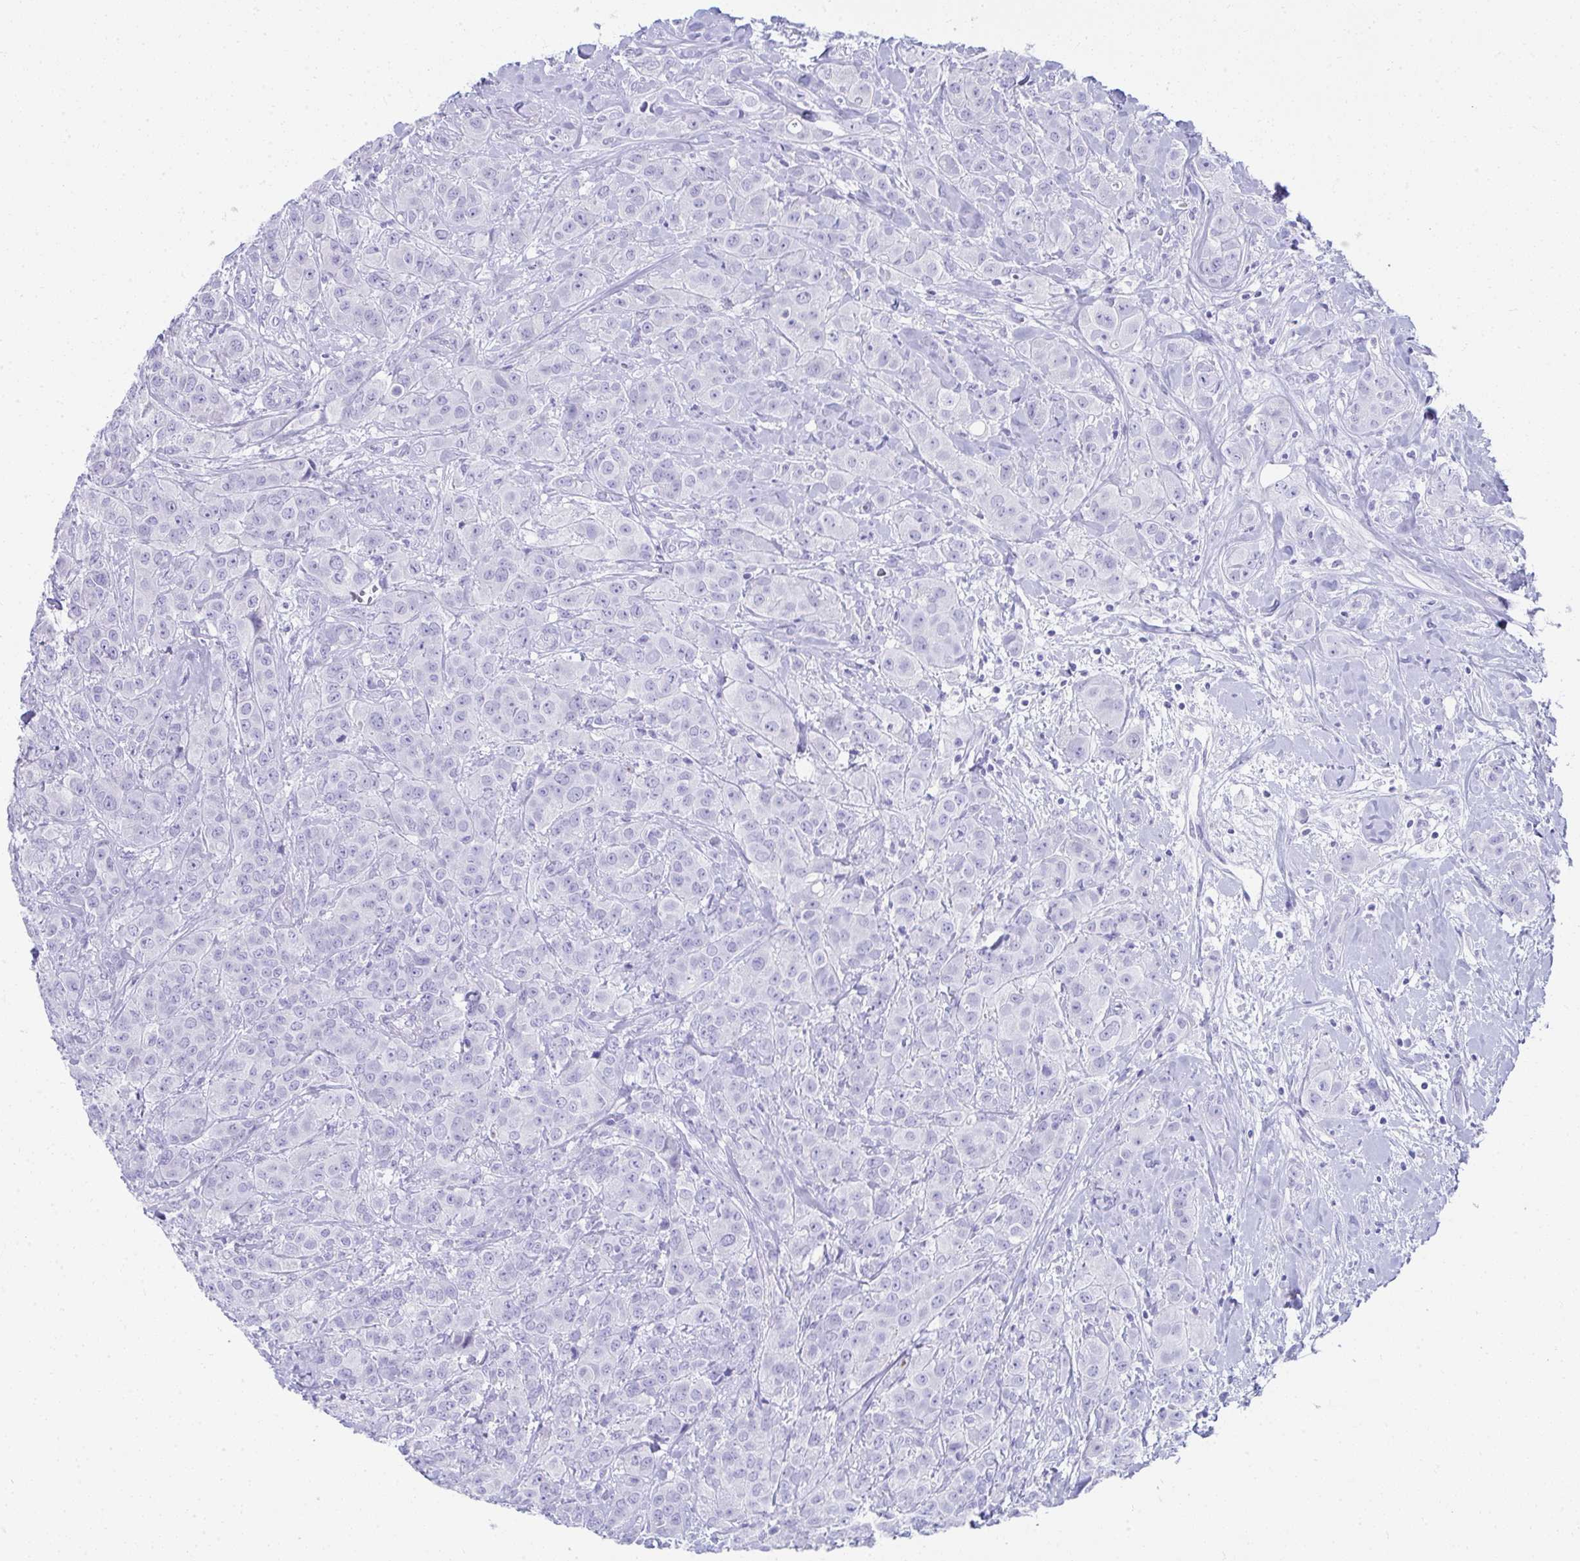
{"staining": {"intensity": "negative", "quantity": "none", "location": "none"}, "tissue": "breast cancer", "cell_type": "Tumor cells", "image_type": "cancer", "snomed": [{"axis": "morphology", "description": "Normal tissue, NOS"}, {"axis": "morphology", "description": "Duct carcinoma"}, {"axis": "topography", "description": "Breast"}], "caption": "Tumor cells are negative for brown protein staining in breast invasive ductal carcinoma.", "gene": "SEC14L3", "patient": {"sex": "female", "age": 43}}